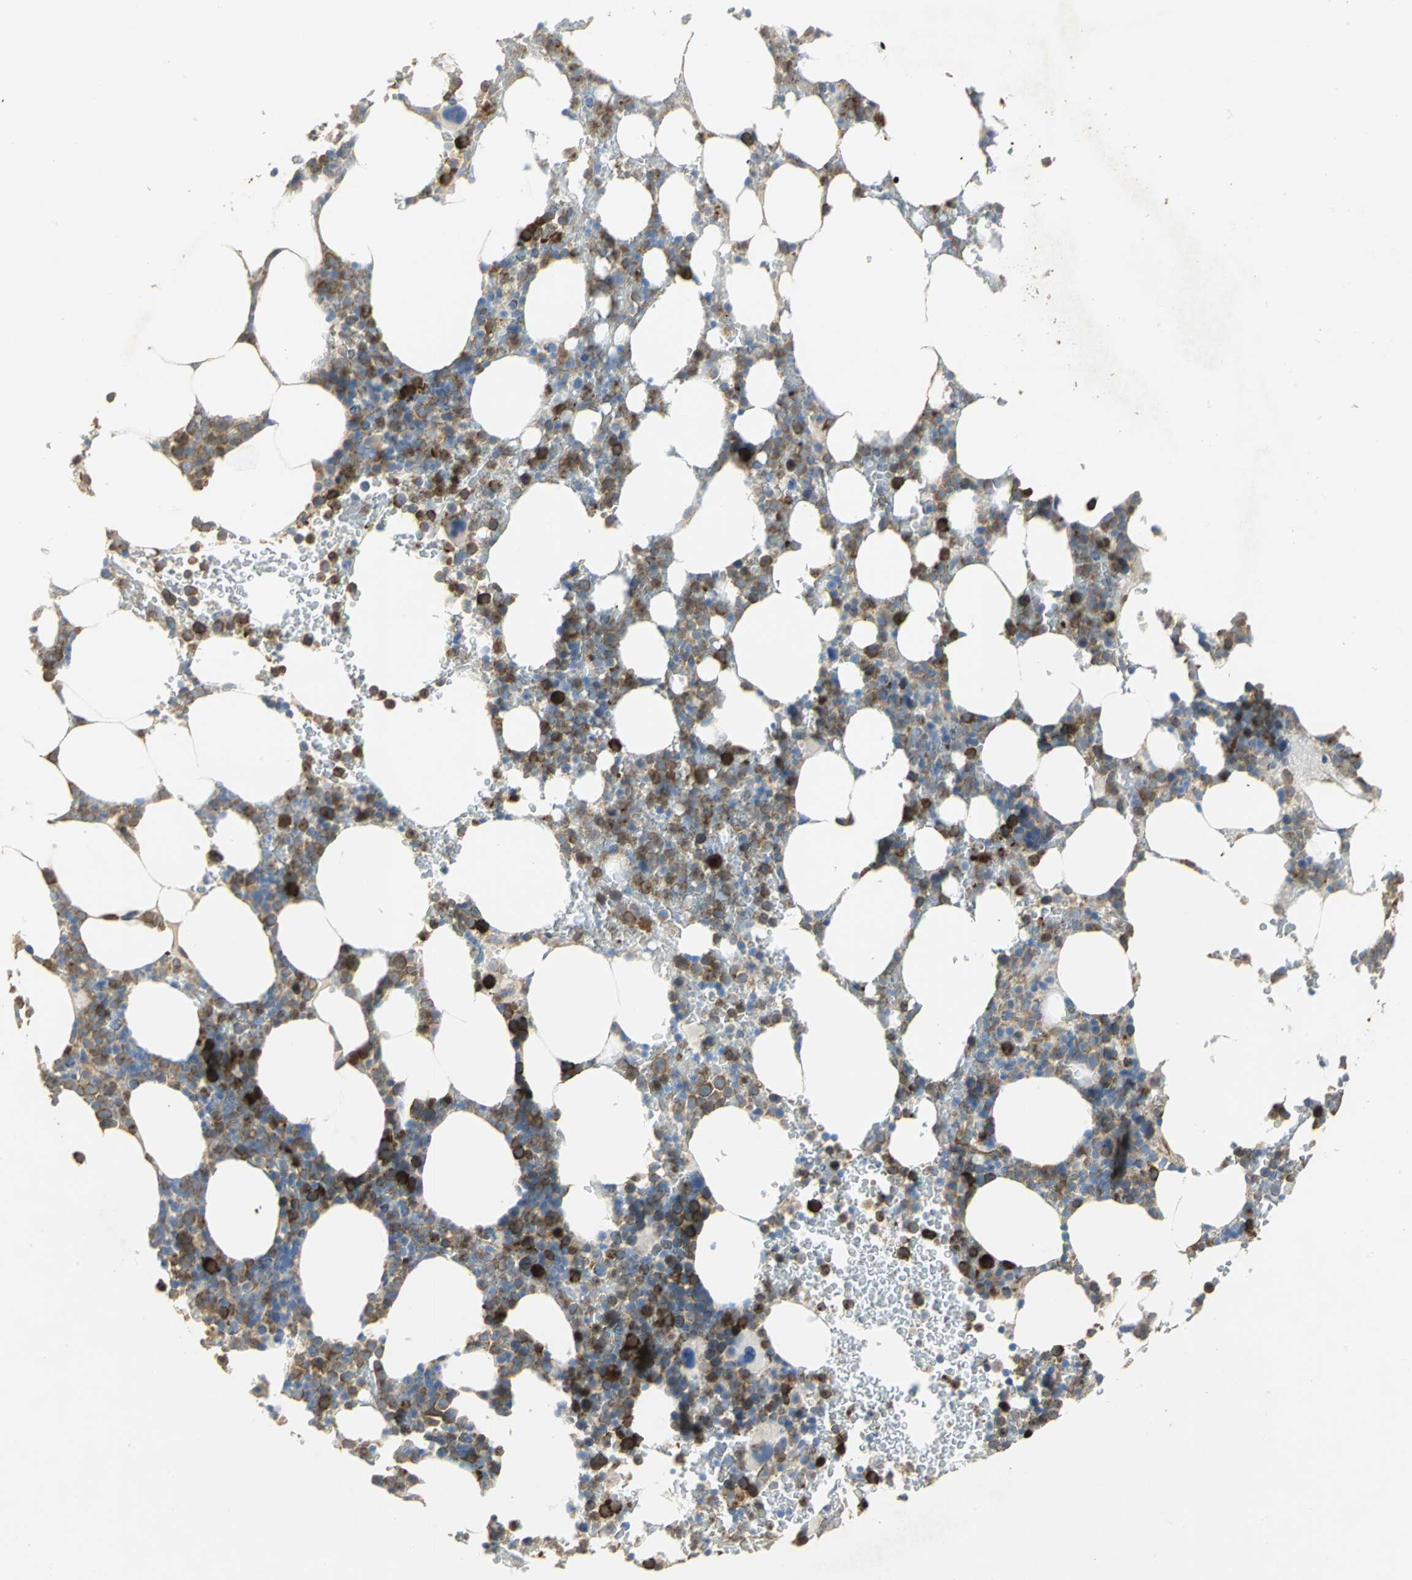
{"staining": {"intensity": "strong", "quantity": "25%-75%", "location": "cytoplasmic/membranous"}, "tissue": "bone marrow", "cell_type": "Hematopoietic cells", "image_type": "normal", "snomed": [{"axis": "morphology", "description": "Normal tissue, NOS"}, {"axis": "topography", "description": "Bone marrow"}], "caption": "The immunohistochemical stain shows strong cytoplasmic/membranous positivity in hematopoietic cells of normal bone marrow.", "gene": "DLGAP5", "patient": {"sex": "female", "age": 66}}